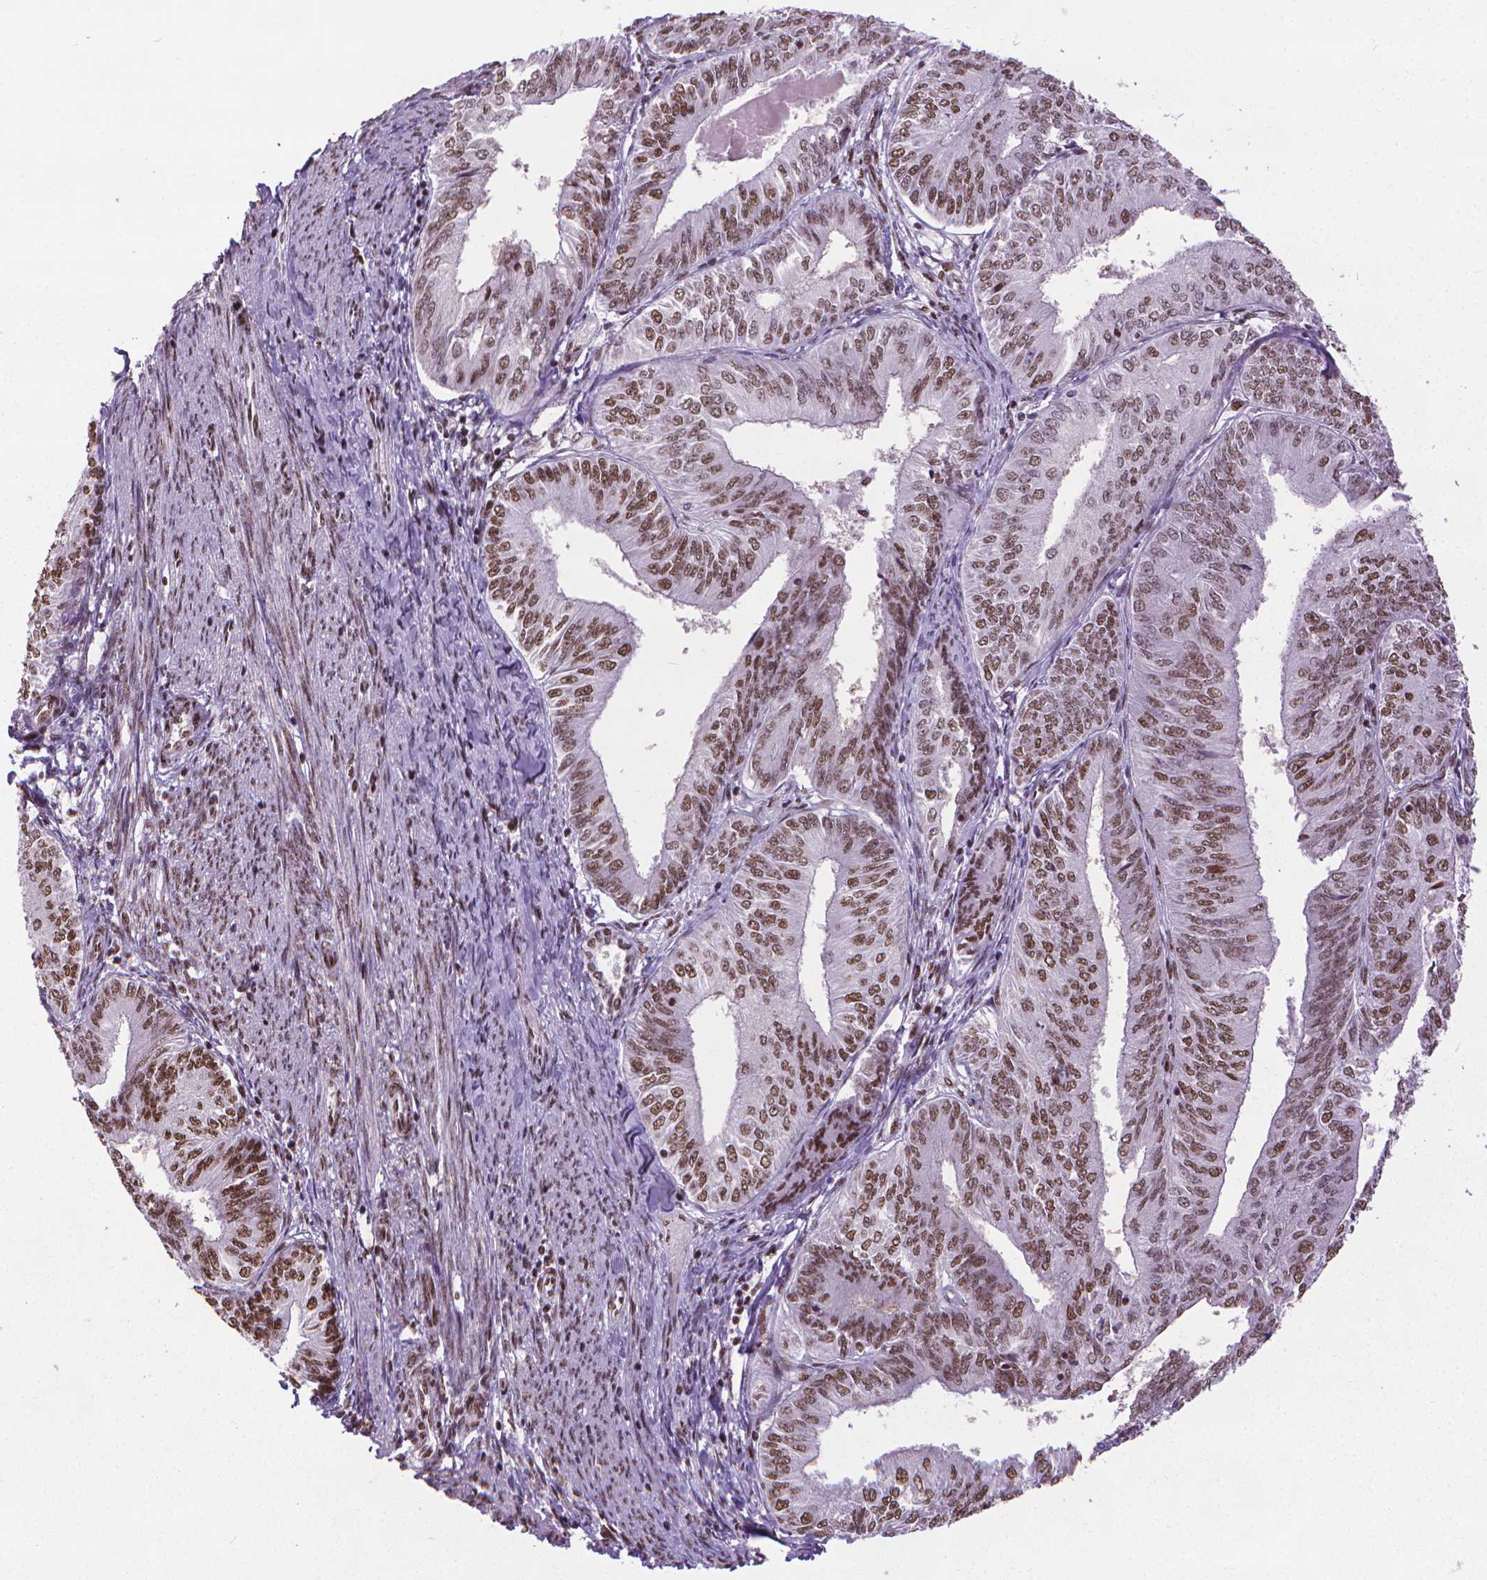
{"staining": {"intensity": "strong", "quantity": "25%-75%", "location": "nuclear"}, "tissue": "endometrial cancer", "cell_type": "Tumor cells", "image_type": "cancer", "snomed": [{"axis": "morphology", "description": "Adenocarcinoma, NOS"}, {"axis": "topography", "description": "Endometrium"}], "caption": "Immunohistochemistry (IHC) of endometrial cancer (adenocarcinoma) demonstrates high levels of strong nuclear expression in approximately 25%-75% of tumor cells. (Stains: DAB (3,3'-diaminobenzidine) in brown, nuclei in blue, Microscopy: brightfield microscopy at high magnification).", "gene": "AKAP8", "patient": {"sex": "female", "age": 58}}